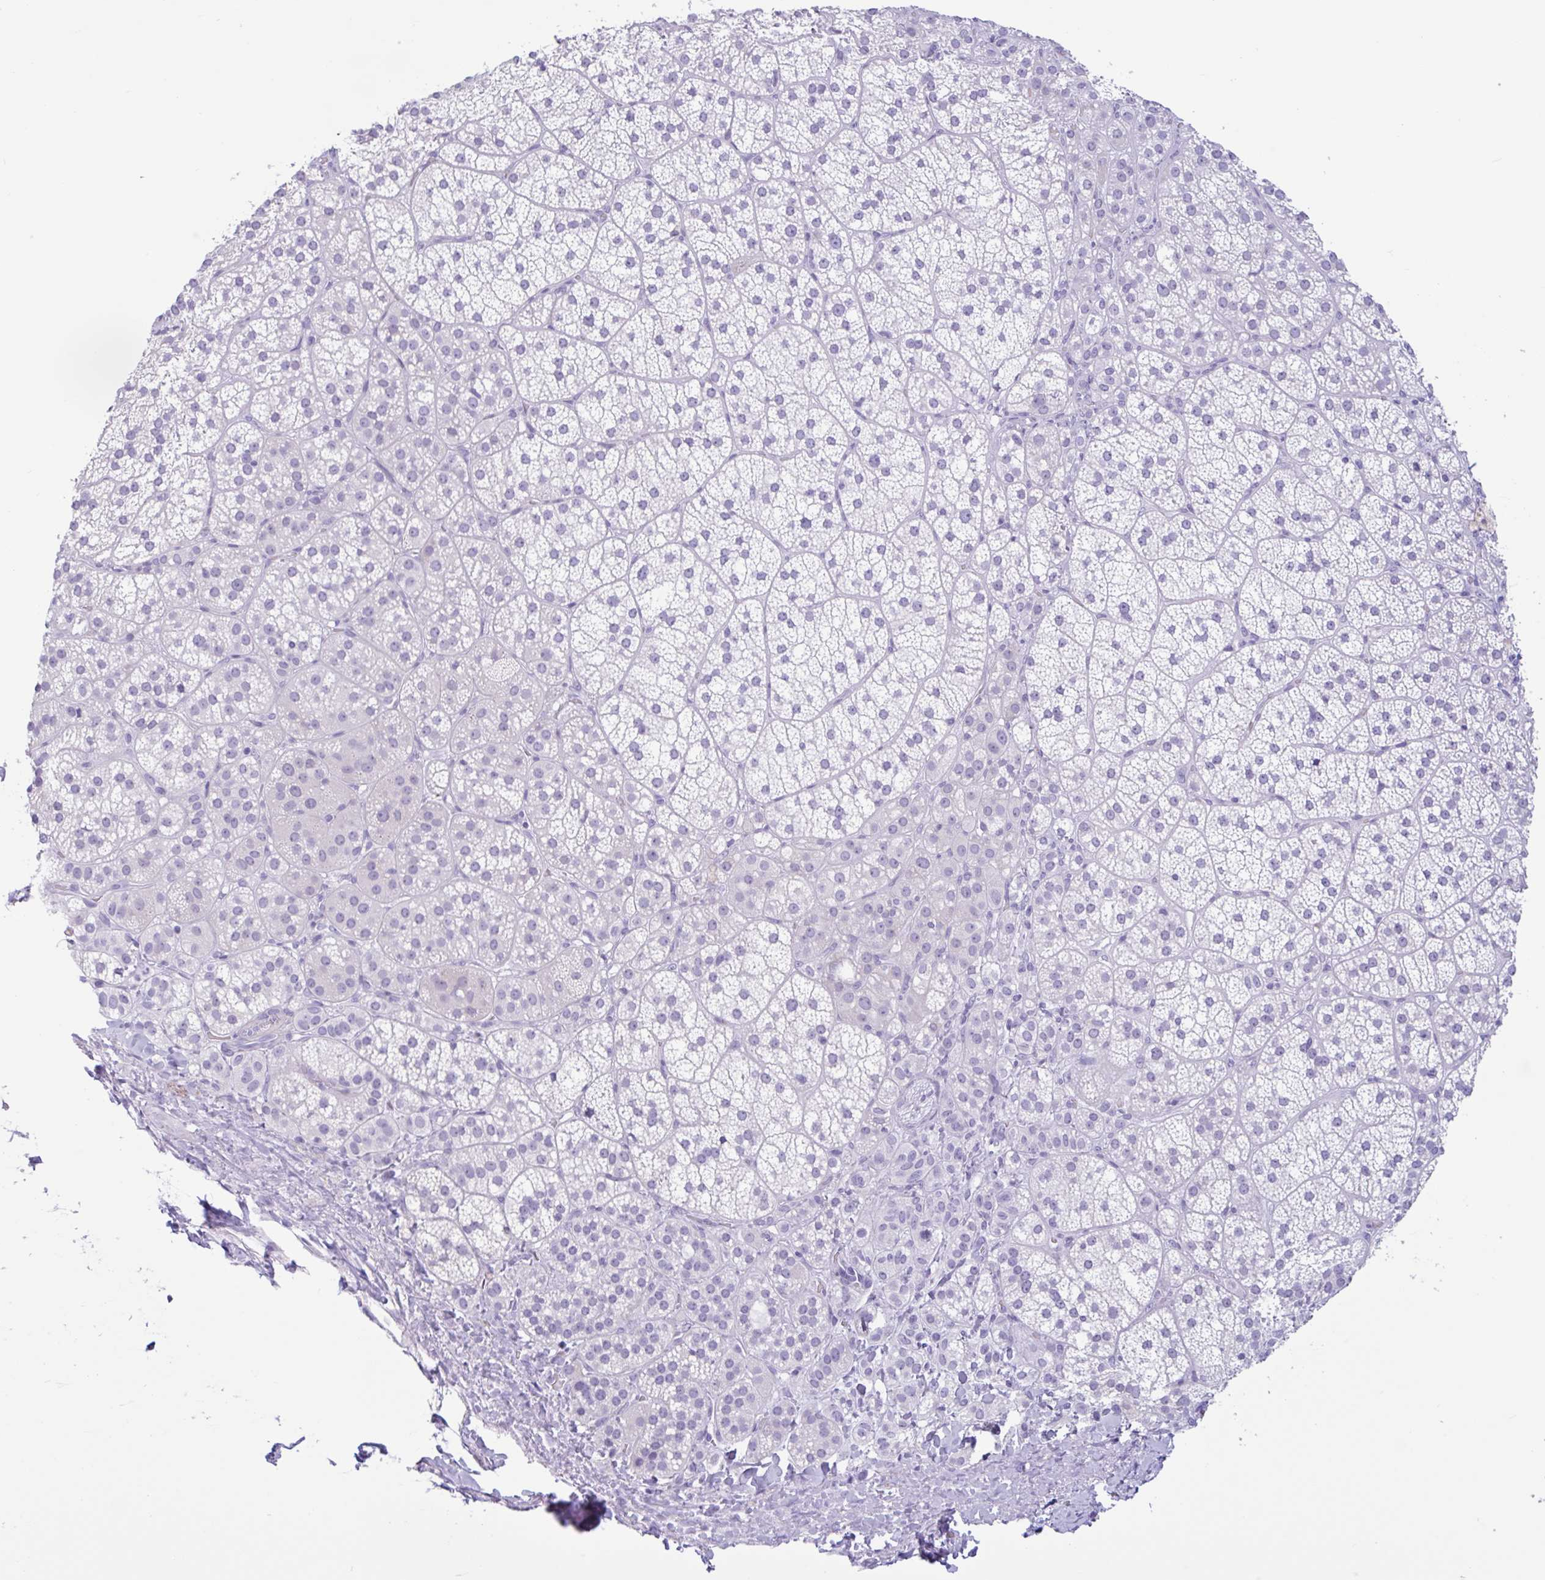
{"staining": {"intensity": "negative", "quantity": "none", "location": "none"}, "tissue": "adrenal gland", "cell_type": "Glandular cells", "image_type": "normal", "snomed": [{"axis": "morphology", "description": "Normal tissue, NOS"}, {"axis": "topography", "description": "Adrenal gland"}], "caption": "Glandular cells show no significant protein expression in benign adrenal gland. The staining was performed using DAB to visualize the protein expression in brown, while the nuclei were stained in blue with hematoxylin (Magnification: 20x).", "gene": "CTSE", "patient": {"sex": "female", "age": 60}}